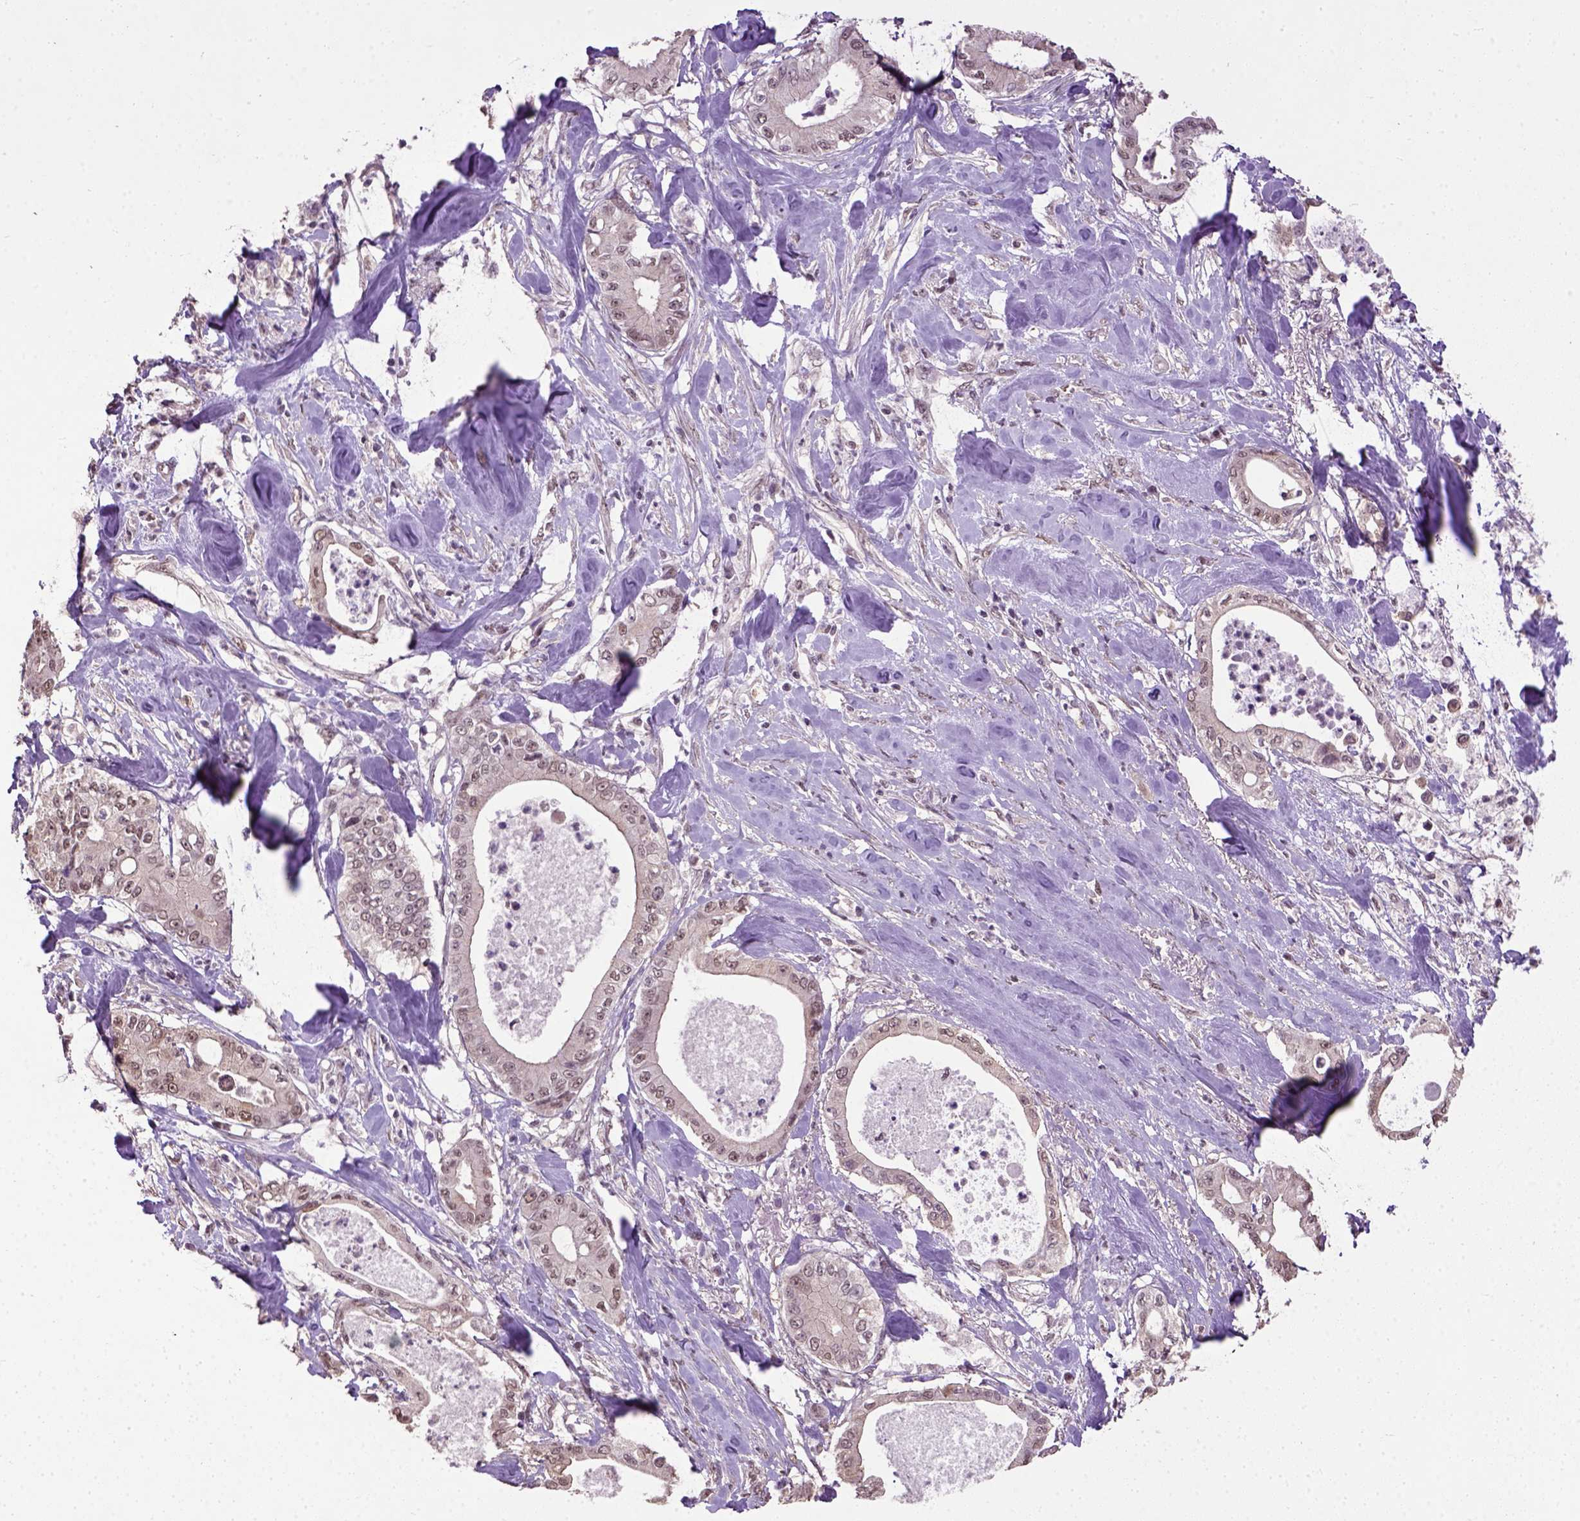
{"staining": {"intensity": "weak", "quantity": ">75%", "location": "nuclear"}, "tissue": "pancreatic cancer", "cell_type": "Tumor cells", "image_type": "cancer", "snomed": [{"axis": "morphology", "description": "Adenocarcinoma, NOS"}, {"axis": "topography", "description": "Pancreas"}], "caption": "A low amount of weak nuclear expression is appreciated in approximately >75% of tumor cells in adenocarcinoma (pancreatic) tissue.", "gene": "UBA3", "patient": {"sex": "male", "age": 71}}